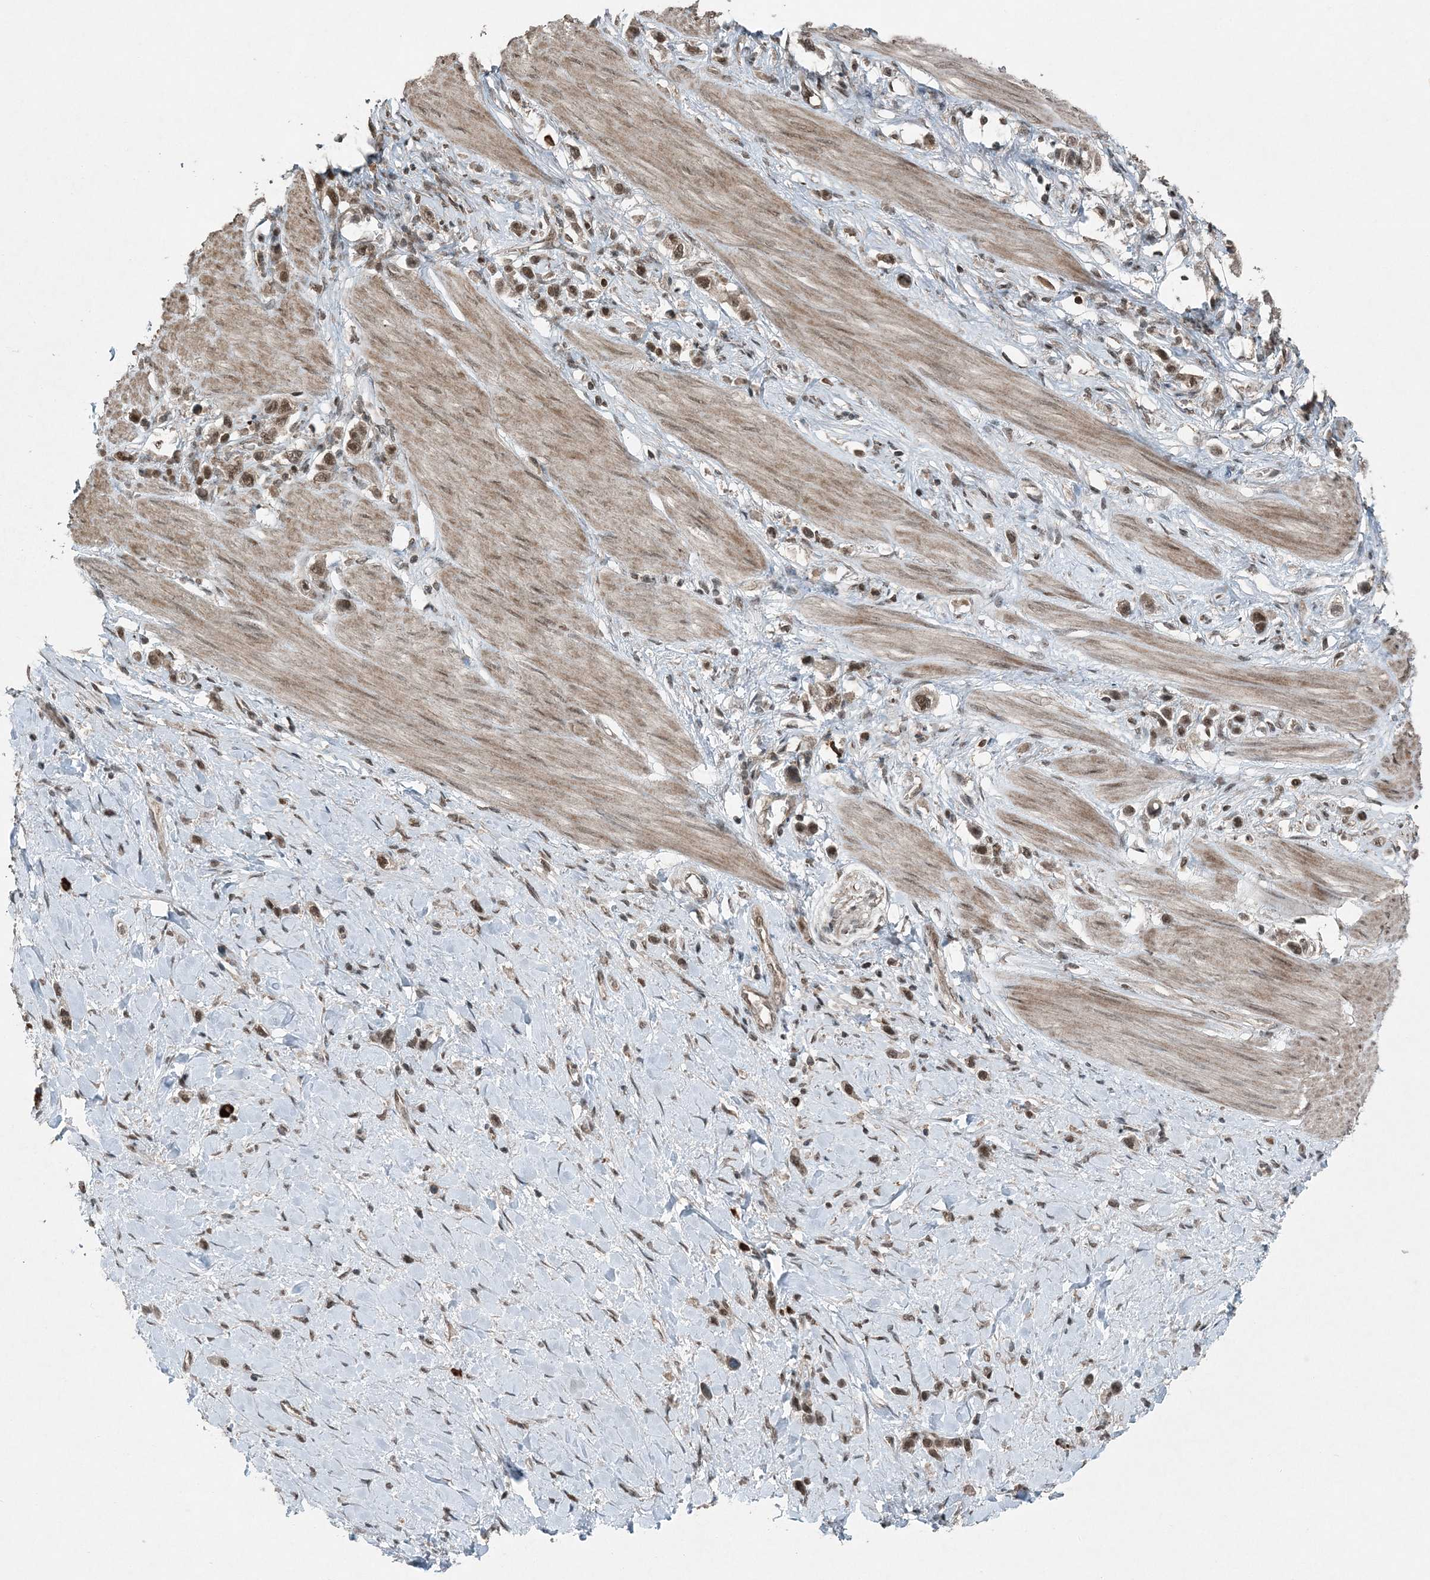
{"staining": {"intensity": "moderate", "quantity": ">75%", "location": "nuclear"}, "tissue": "stomach cancer", "cell_type": "Tumor cells", "image_type": "cancer", "snomed": [{"axis": "morphology", "description": "Adenocarcinoma, NOS"}, {"axis": "topography", "description": "Stomach"}], "caption": "Stomach cancer (adenocarcinoma) tissue exhibits moderate nuclear positivity in about >75% of tumor cells (DAB IHC, brown staining for protein, blue staining for nuclei).", "gene": "COPS7B", "patient": {"sex": "female", "age": 65}}